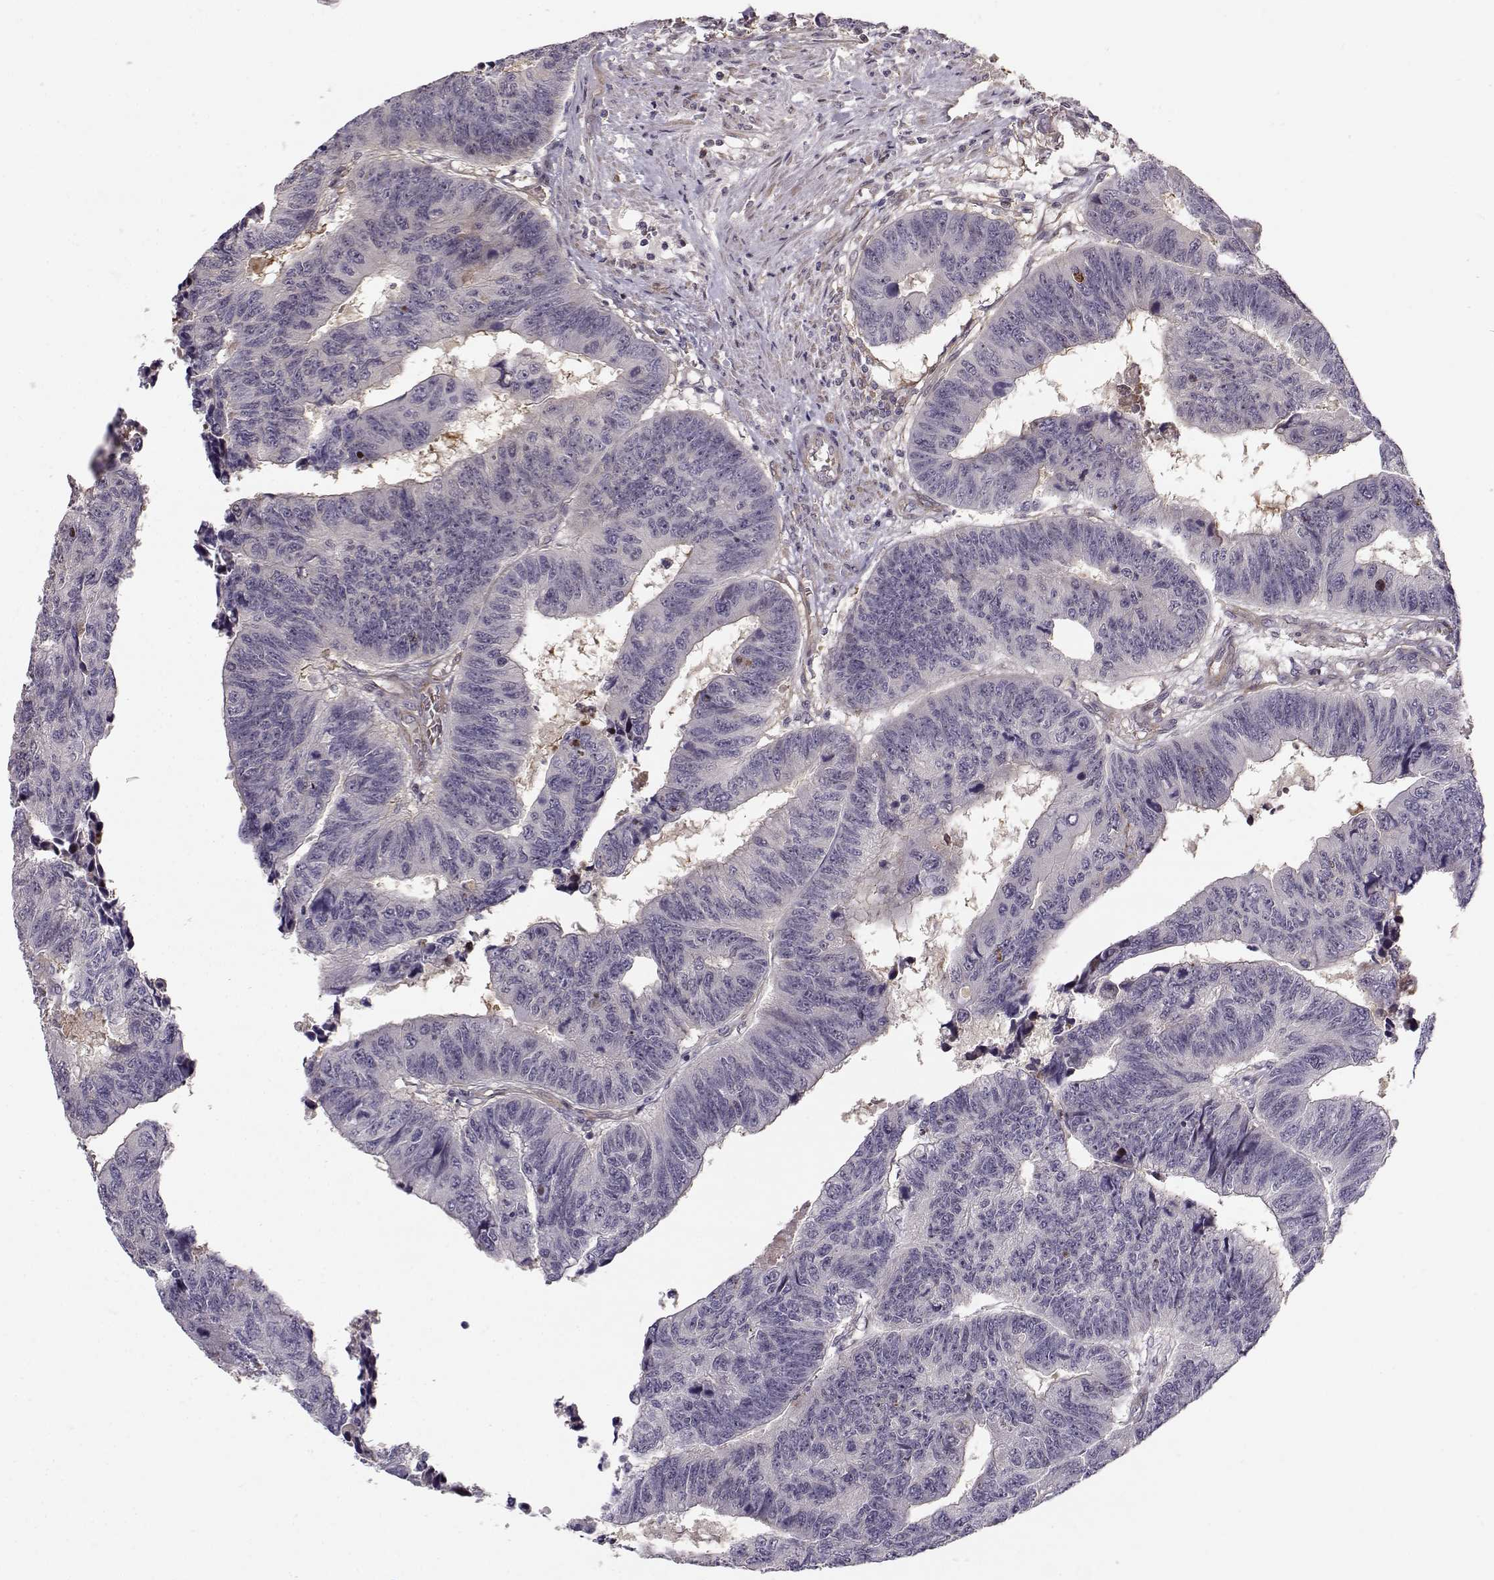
{"staining": {"intensity": "negative", "quantity": "none", "location": "none"}, "tissue": "colorectal cancer", "cell_type": "Tumor cells", "image_type": "cancer", "snomed": [{"axis": "morphology", "description": "Adenocarcinoma, NOS"}, {"axis": "topography", "description": "Rectum"}], "caption": "The micrograph shows no significant staining in tumor cells of colorectal cancer (adenocarcinoma).", "gene": "RGS9BP", "patient": {"sex": "female", "age": 85}}